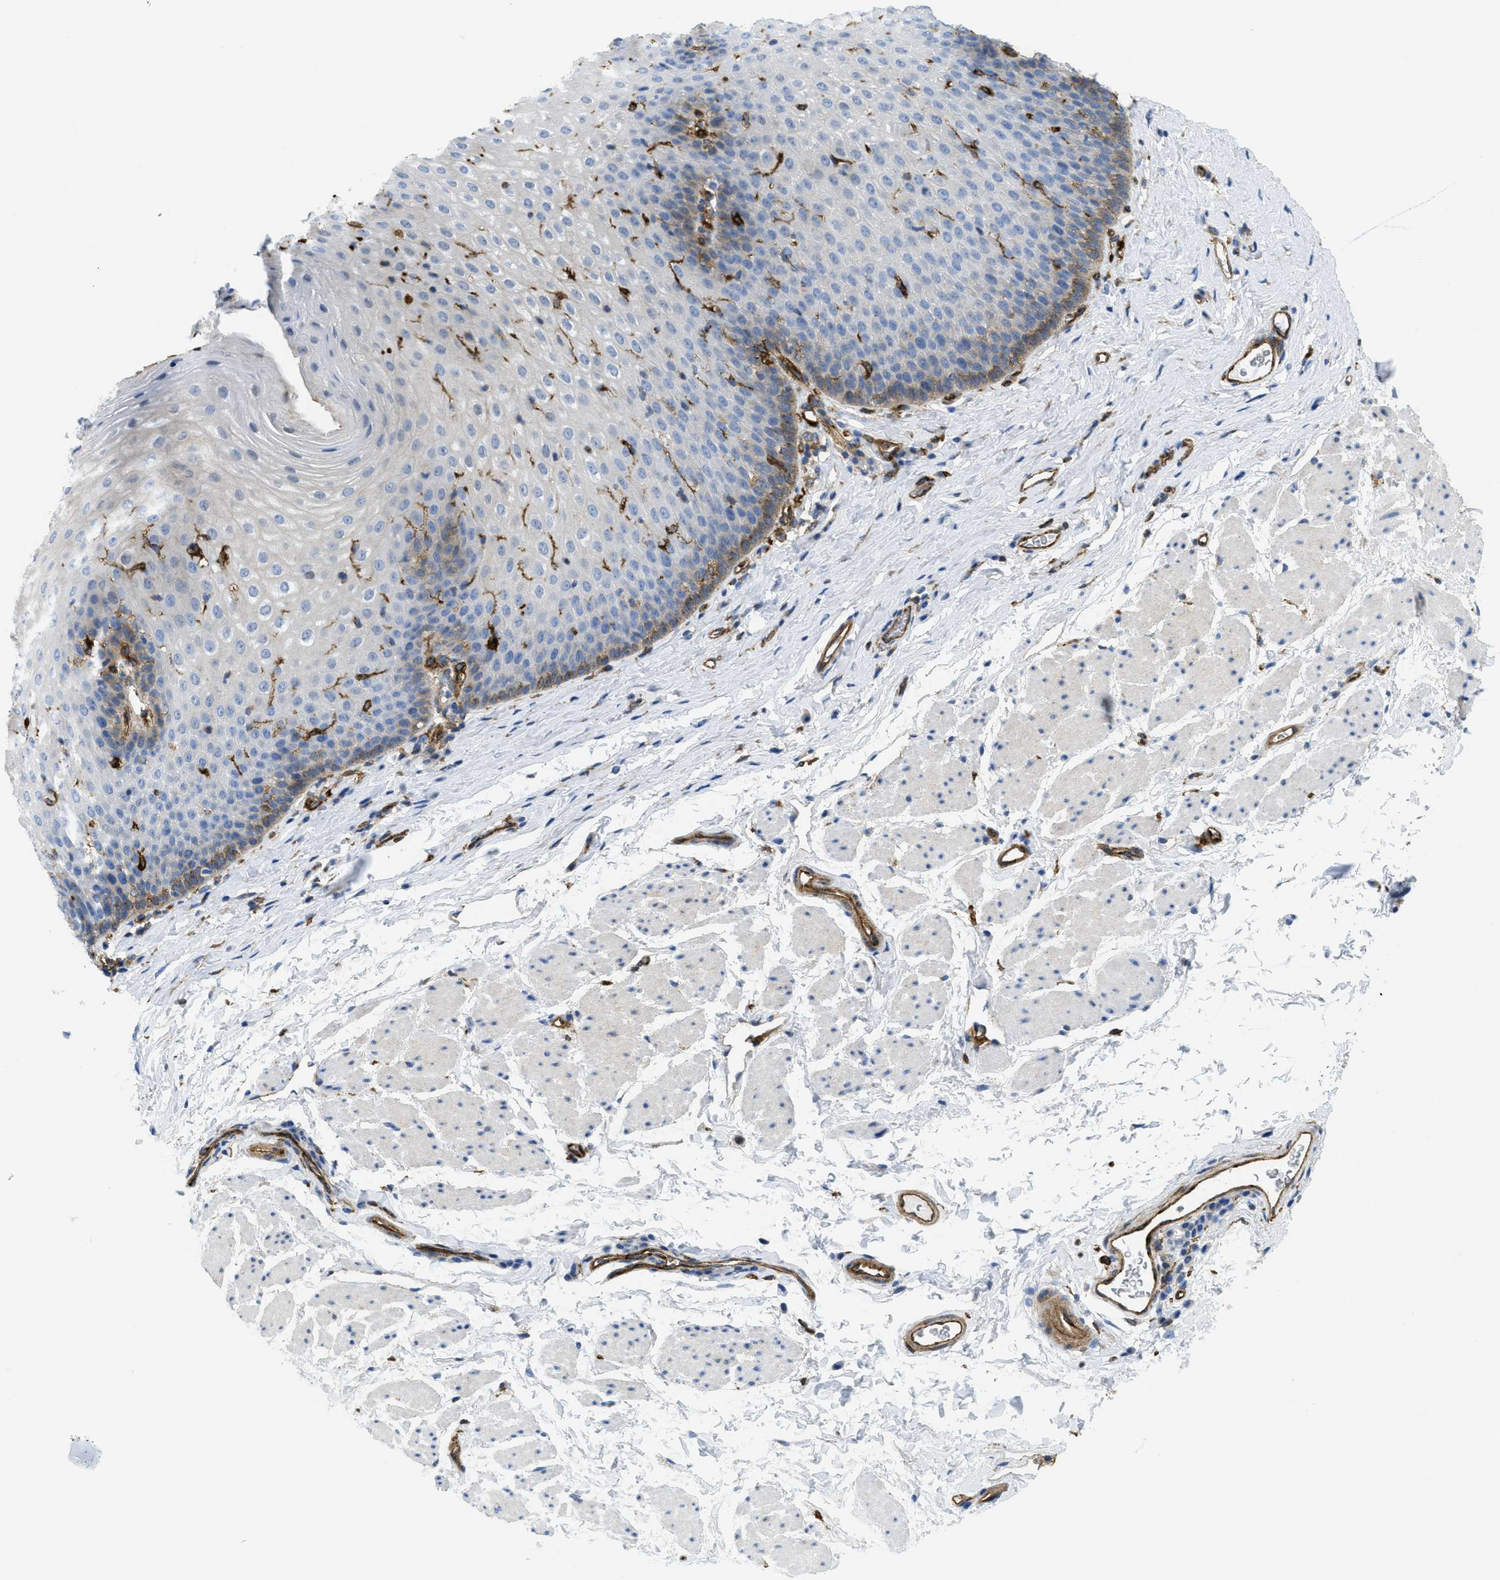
{"staining": {"intensity": "weak", "quantity": "<25%", "location": "cytoplasmic/membranous"}, "tissue": "esophagus", "cell_type": "Squamous epithelial cells", "image_type": "normal", "snomed": [{"axis": "morphology", "description": "Normal tissue, NOS"}, {"axis": "topography", "description": "Esophagus"}], "caption": "A high-resolution histopathology image shows IHC staining of unremarkable esophagus, which displays no significant expression in squamous epithelial cells.", "gene": "HIP1", "patient": {"sex": "female", "age": 61}}